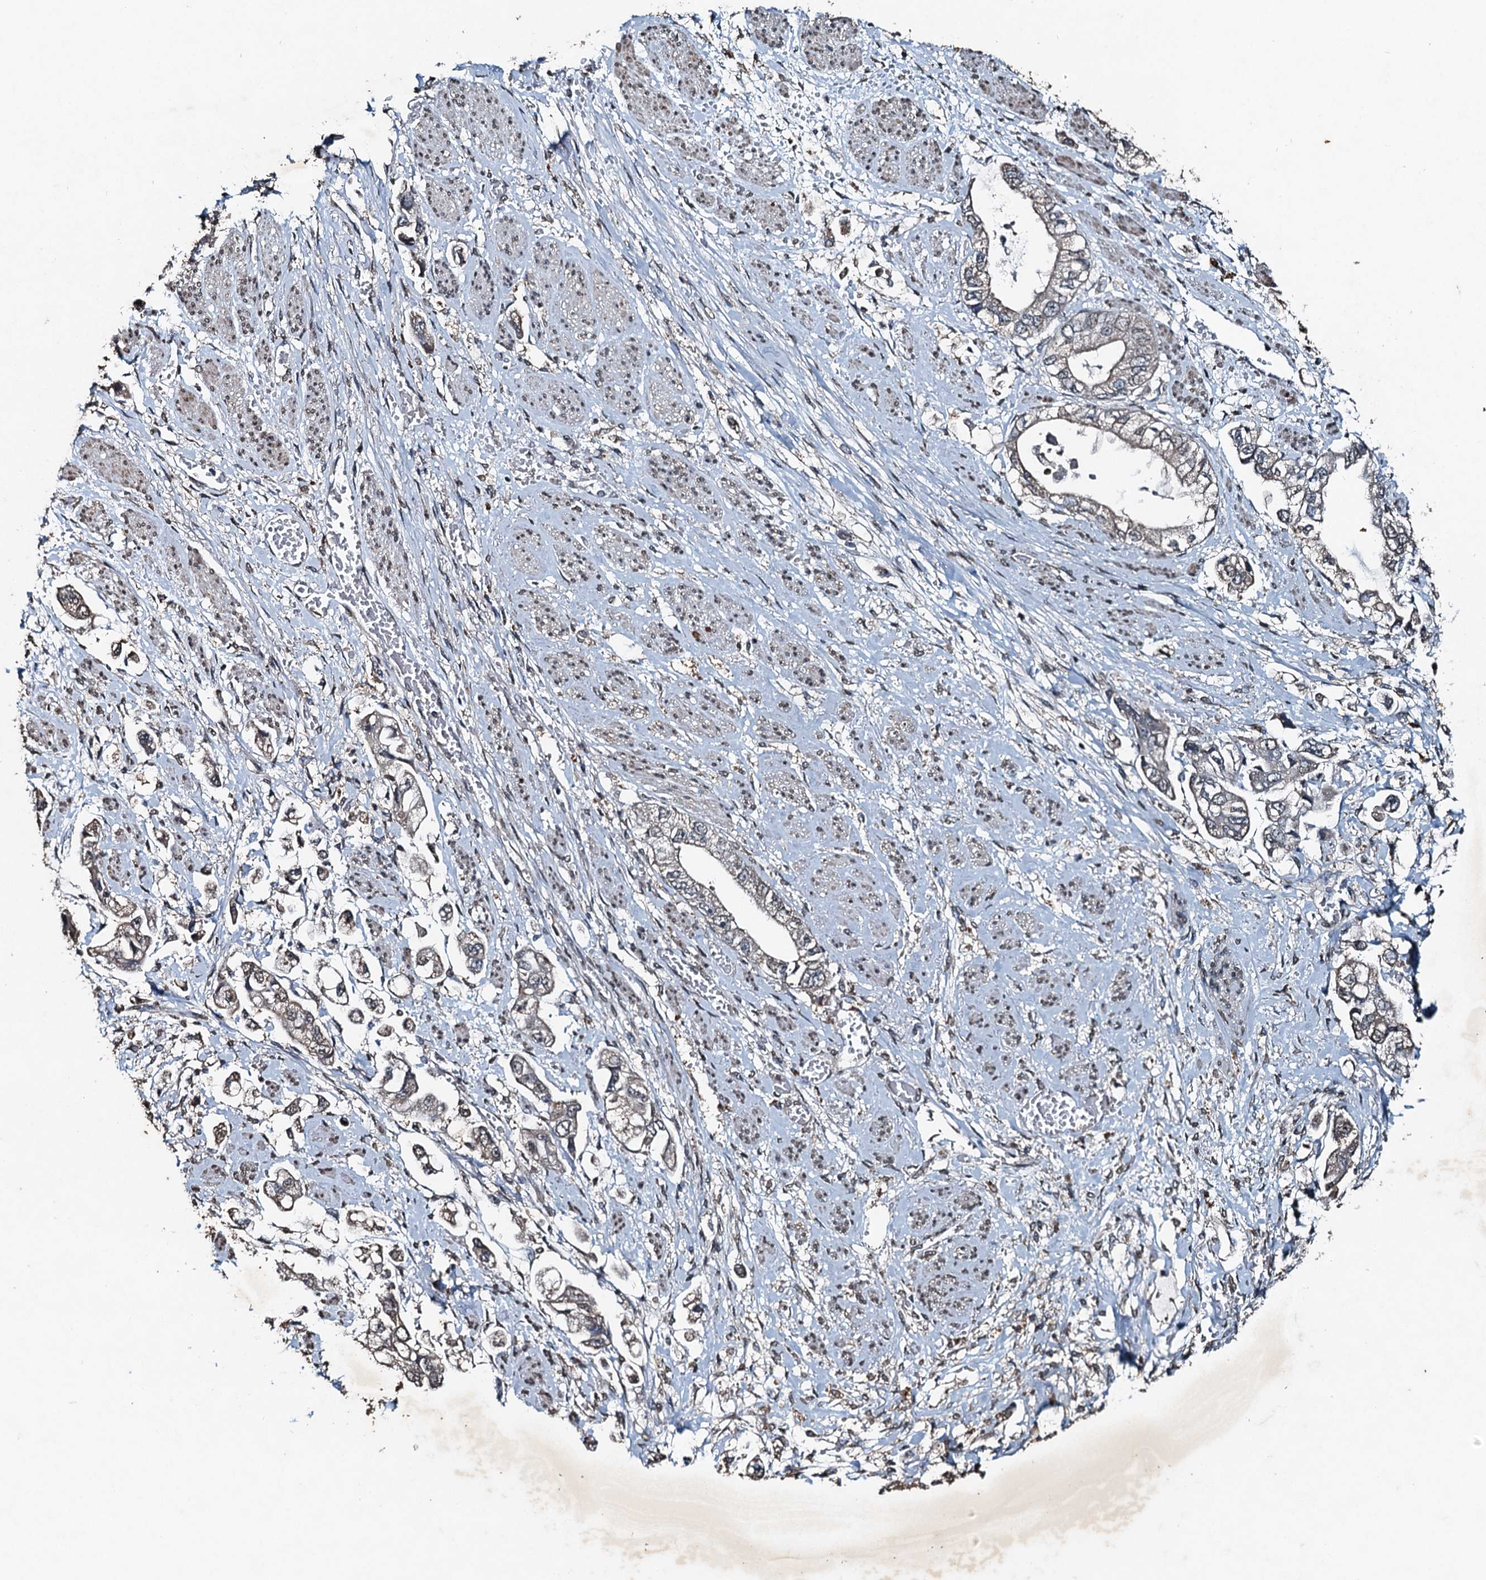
{"staining": {"intensity": "negative", "quantity": "none", "location": "none"}, "tissue": "stomach cancer", "cell_type": "Tumor cells", "image_type": "cancer", "snomed": [{"axis": "morphology", "description": "Adenocarcinoma, NOS"}, {"axis": "topography", "description": "Stomach"}], "caption": "High power microscopy image of an immunohistochemistry micrograph of stomach cancer (adenocarcinoma), revealing no significant expression in tumor cells. (Stains: DAB IHC with hematoxylin counter stain, Microscopy: brightfield microscopy at high magnification).", "gene": "TCTN1", "patient": {"sex": "male", "age": 62}}